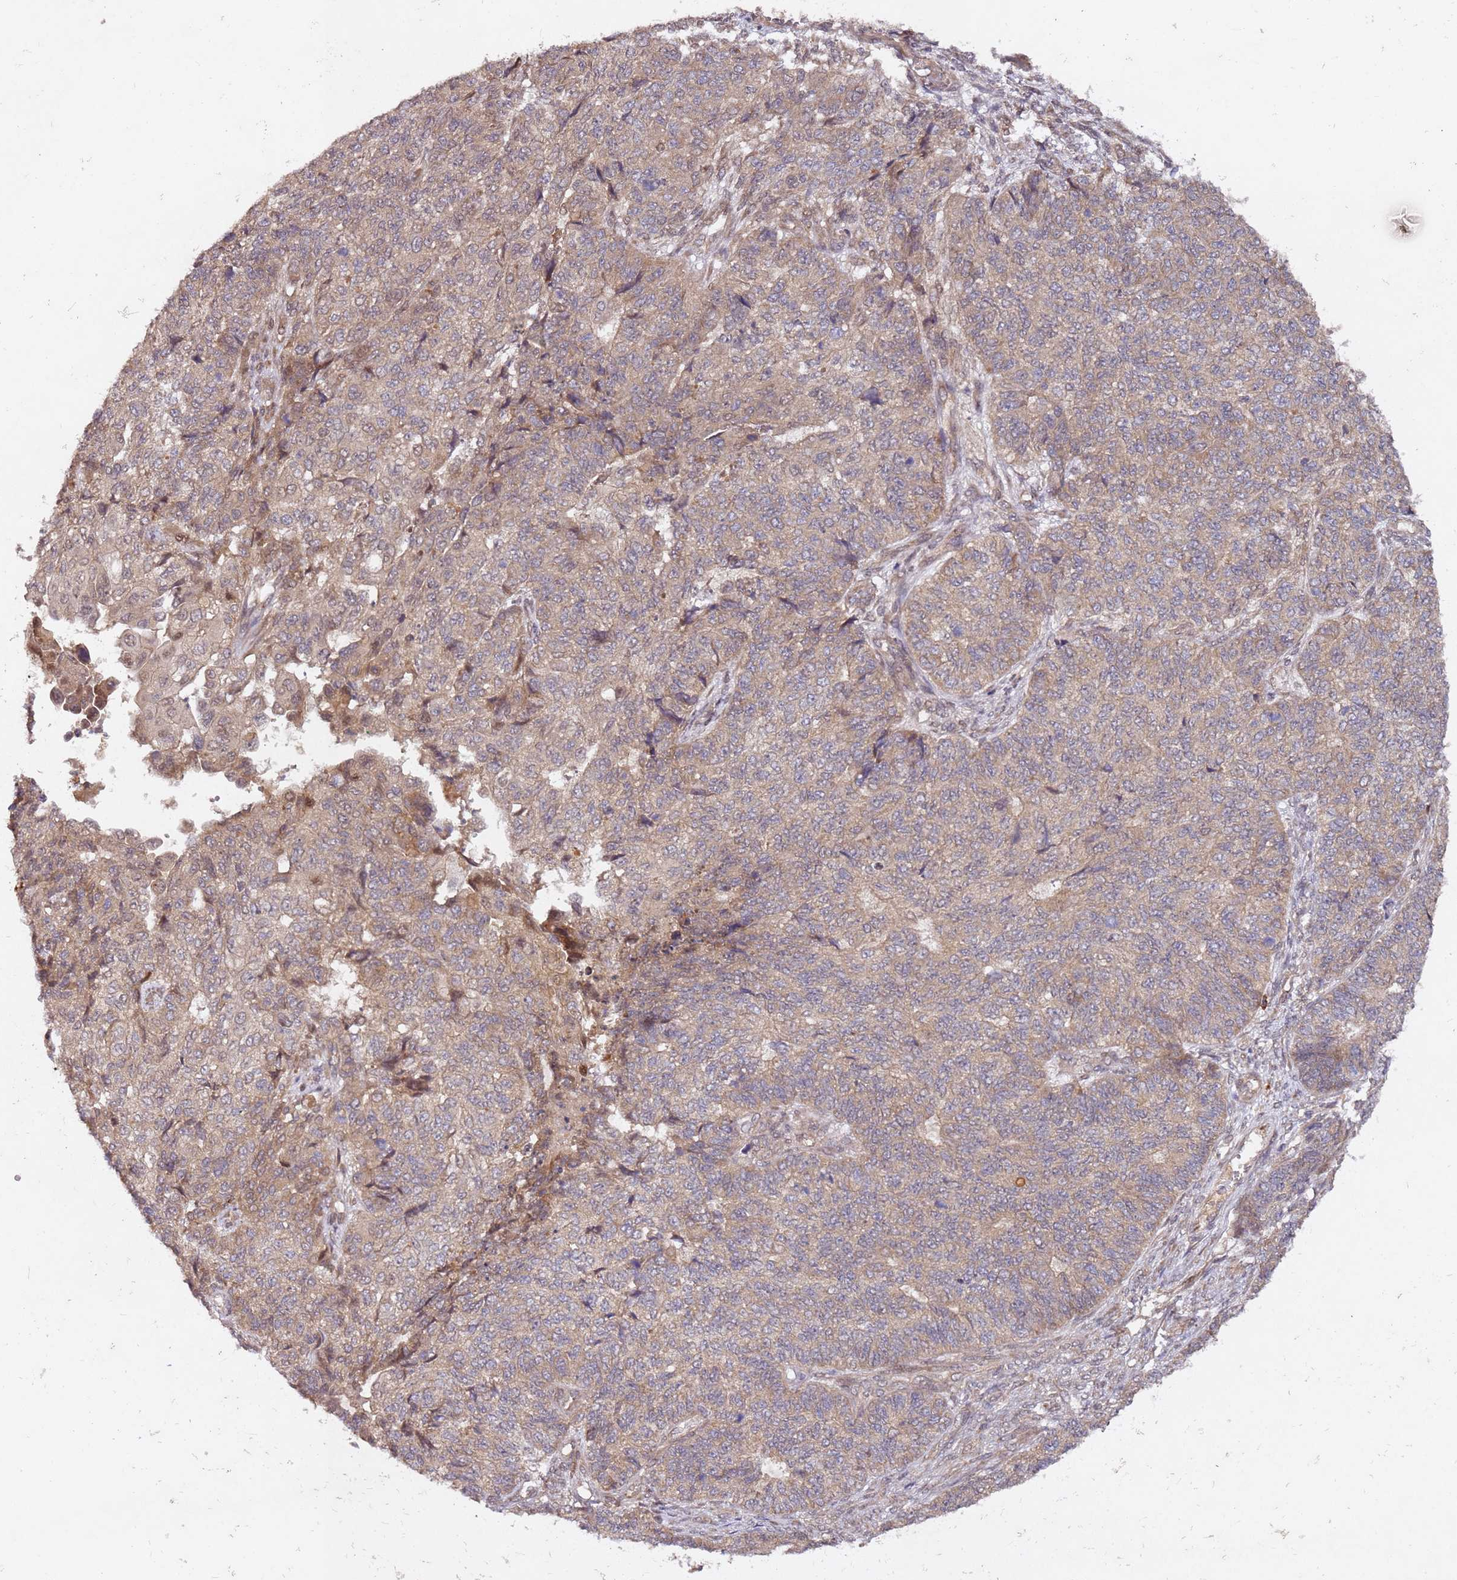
{"staining": {"intensity": "weak", "quantity": ">75%", "location": "cytoplasmic/membranous"}, "tissue": "endometrial cancer", "cell_type": "Tumor cells", "image_type": "cancer", "snomed": [{"axis": "morphology", "description": "Adenocarcinoma, NOS"}, {"axis": "topography", "description": "Endometrium"}], "caption": "DAB (3,3'-diaminobenzidine) immunohistochemical staining of human adenocarcinoma (endometrial) exhibits weak cytoplasmic/membranous protein positivity in approximately >75% of tumor cells.", "gene": "ALG11", "patient": {"sex": "female", "age": 32}}